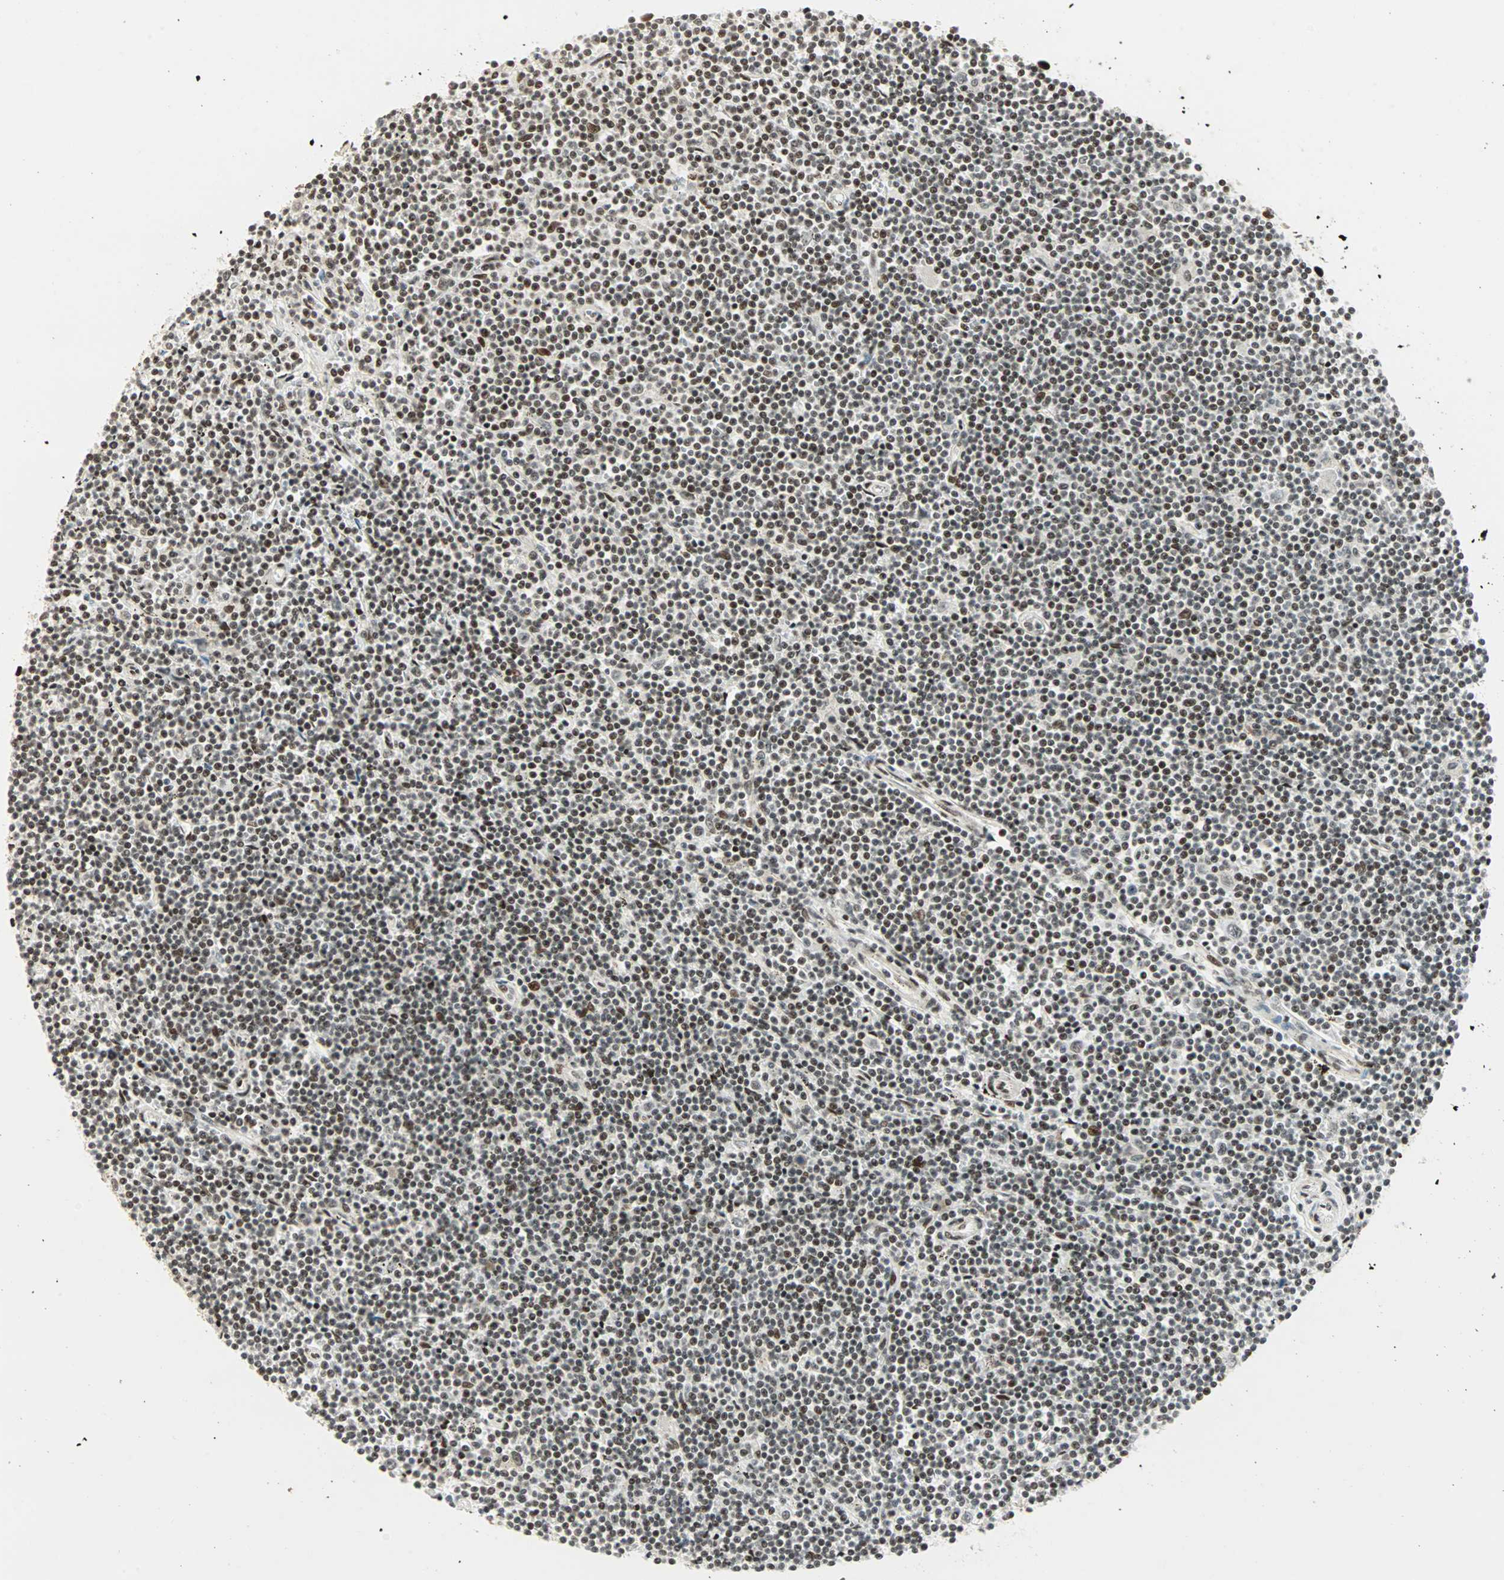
{"staining": {"intensity": "strong", "quantity": ">75%", "location": "nuclear"}, "tissue": "lymphoma", "cell_type": "Tumor cells", "image_type": "cancer", "snomed": [{"axis": "morphology", "description": "Malignant lymphoma, non-Hodgkin's type, Low grade"}, {"axis": "topography", "description": "Spleen"}], "caption": "Low-grade malignant lymphoma, non-Hodgkin's type stained with DAB (3,3'-diaminobenzidine) immunohistochemistry (IHC) displays high levels of strong nuclear staining in about >75% of tumor cells.", "gene": "BLM", "patient": {"sex": "male", "age": 76}}